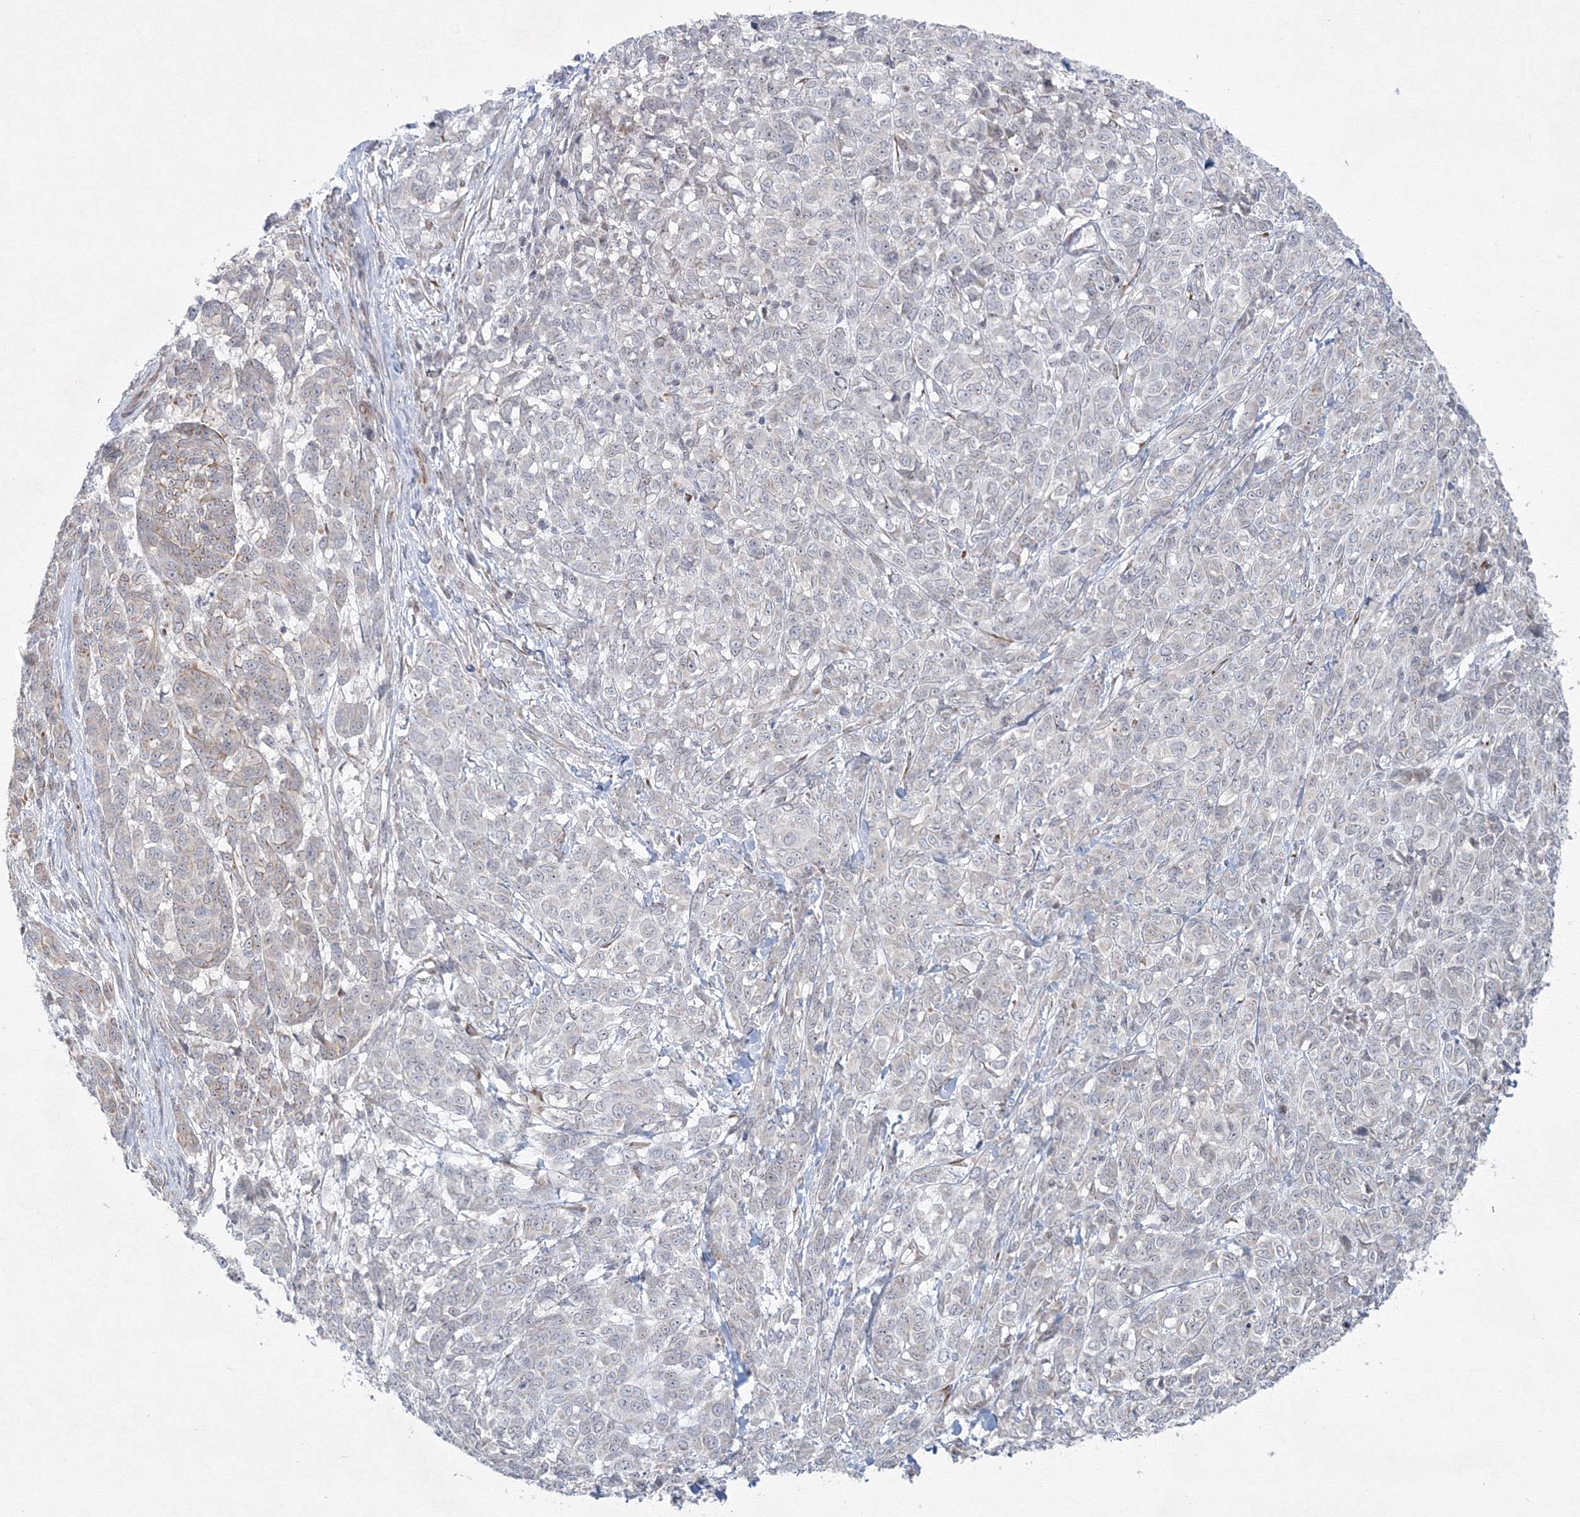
{"staining": {"intensity": "weak", "quantity": "<25%", "location": "cytoplasmic/membranous"}, "tissue": "melanoma", "cell_type": "Tumor cells", "image_type": "cancer", "snomed": [{"axis": "morphology", "description": "Malignant melanoma, NOS"}, {"axis": "topography", "description": "Skin"}], "caption": "Malignant melanoma was stained to show a protein in brown. There is no significant positivity in tumor cells.", "gene": "WDR49", "patient": {"sex": "male", "age": 49}}